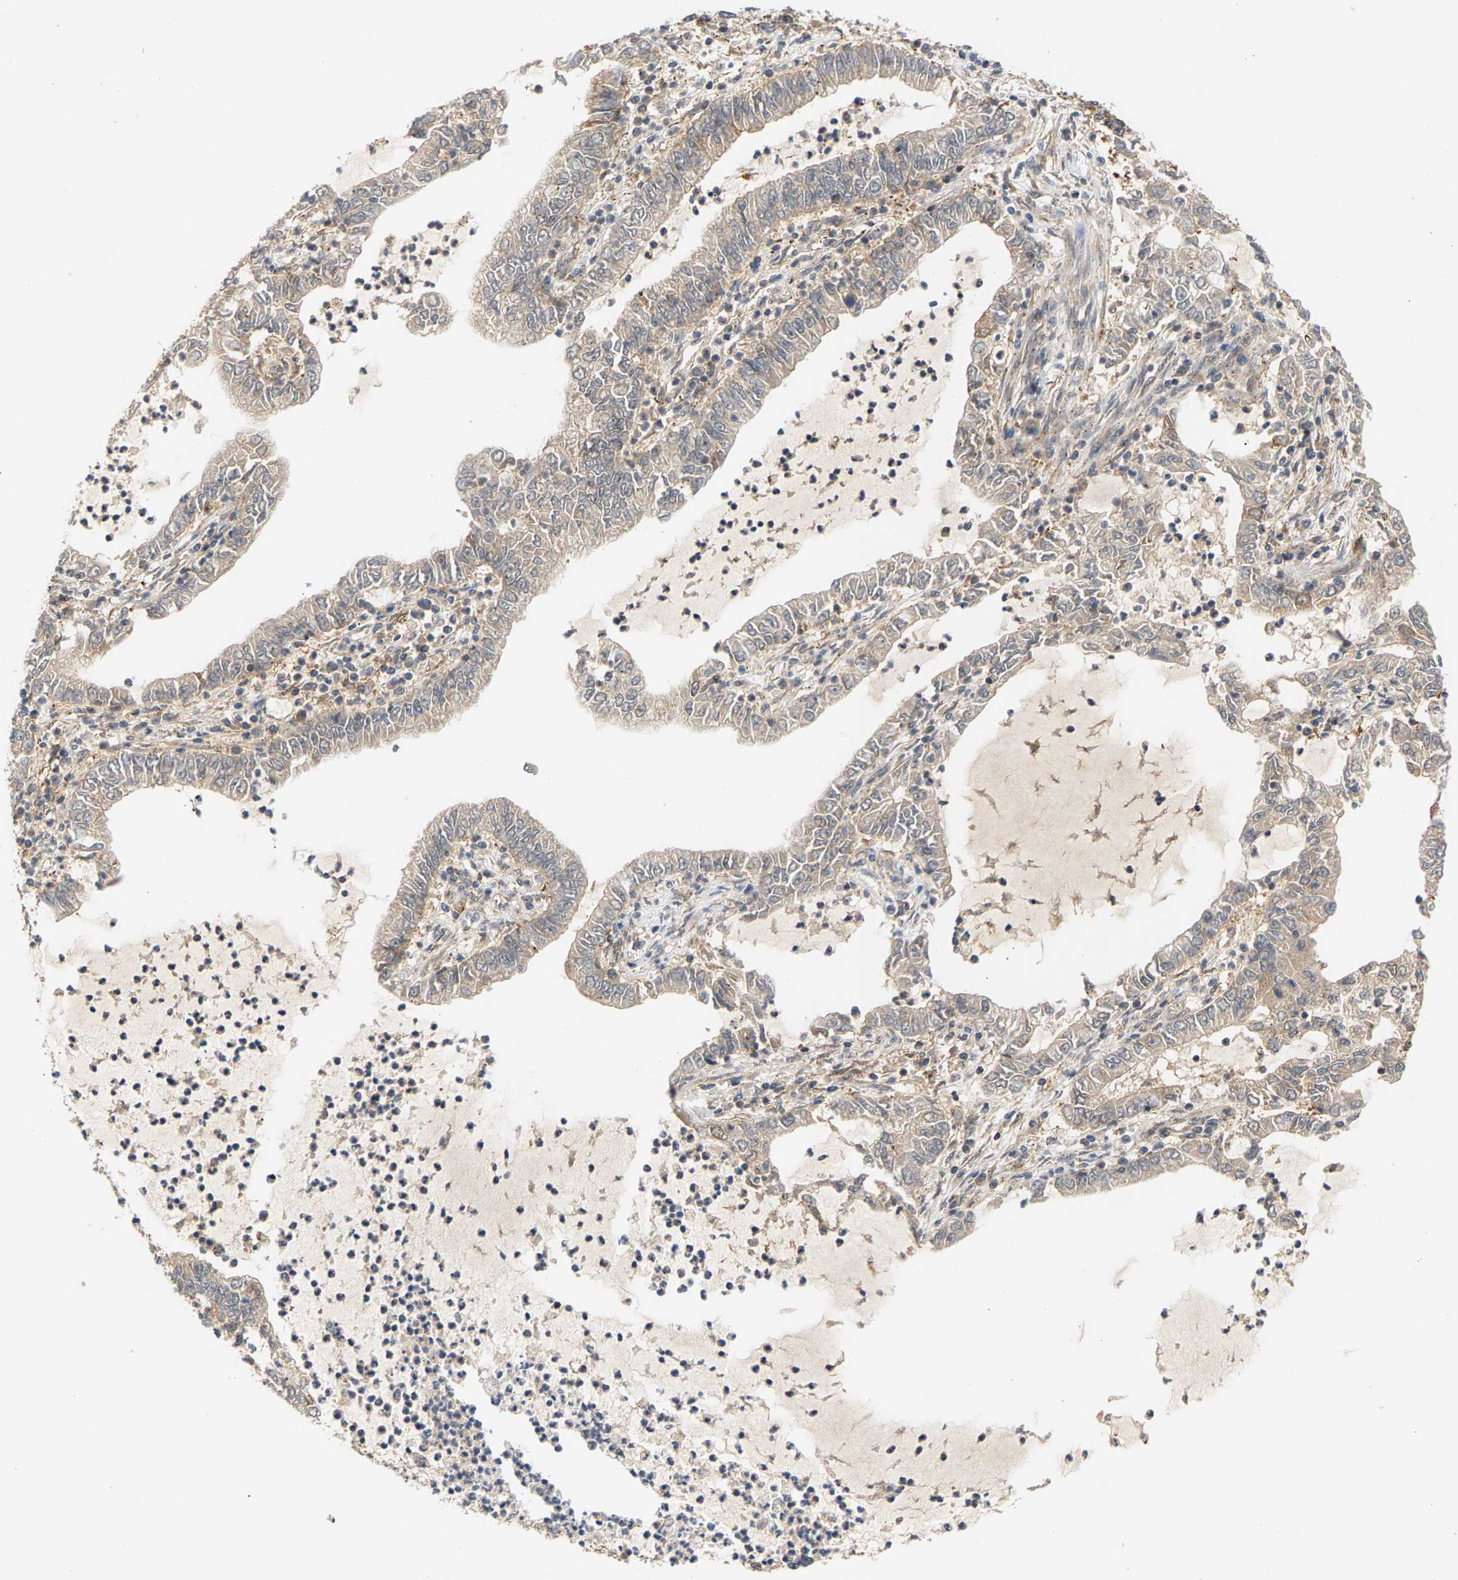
{"staining": {"intensity": "weak", "quantity": "25%-75%", "location": "cytoplasmic/membranous"}, "tissue": "lung cancer", "cell_type": "Tumor cells", "image_type": "cancer", "snomed": [{"axis": "morphology", "description": "Adenocarcinoma, NOS"}, {"axis": "topography", "description": "Lung"}], "caption": "High-power microscopy captured an IHC histopathology image of lung cancer (adenocarcinoma), revealing weak cytoplasmic/membranous positivity in about 25%-75% of tumor cells. The staining is performed using DAB brown chromogen to label protein expression. The nuclei are counter-stained blue using hematoxylin.", "gene": "MAP2K5", "patient": {"sex": "female", "age": 51}}